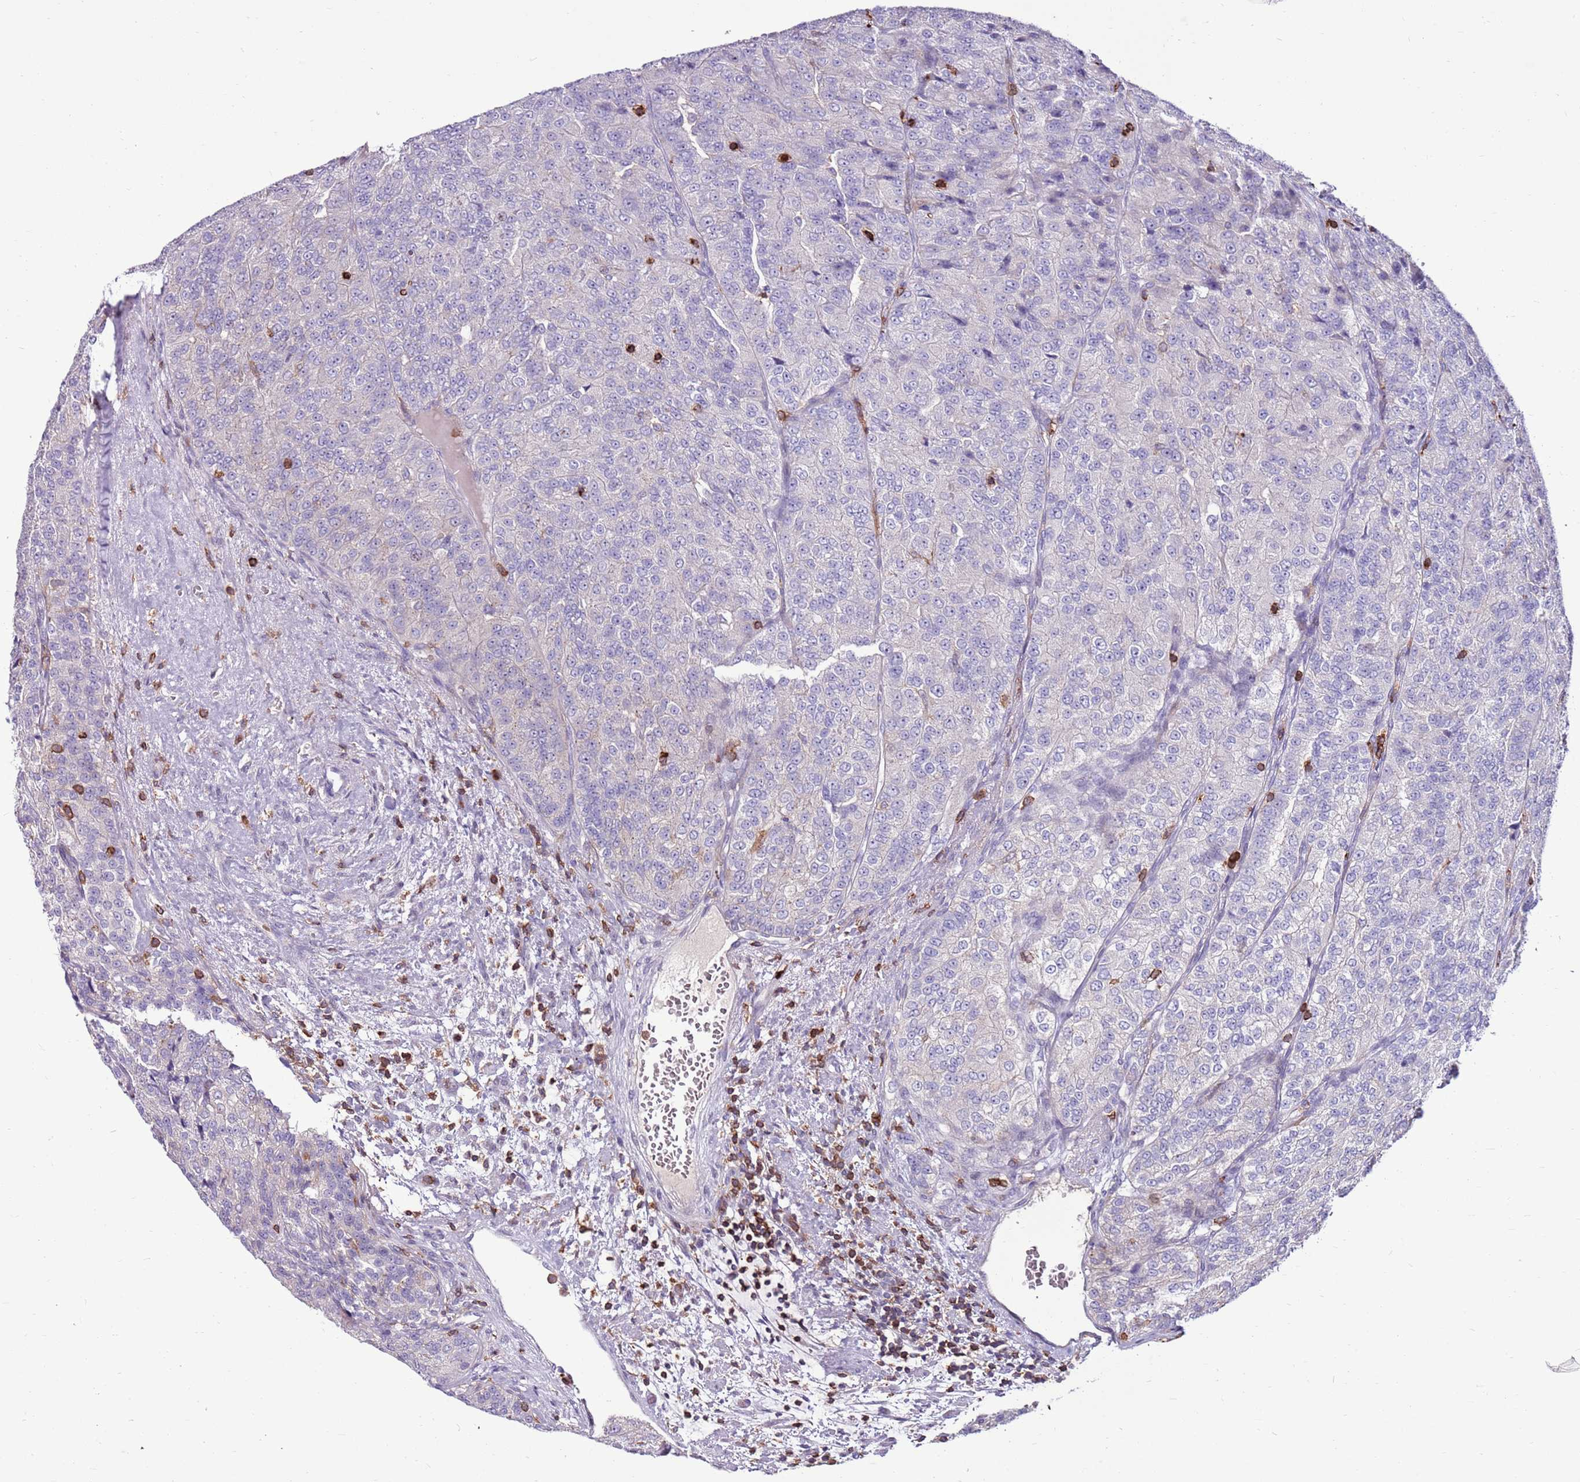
{"staining": {"intensity": "negative", "quantity": "none", "location": "none"}, "tissue": "renal cancer", "cell_type": "Tumor cells", "image_type": "cancer", "snomed": [{"axis": "morphology", "description": "Adenocarcinoma, NOS"}, {"axis": "topography", "description": "Kidney"}], "caption": "A high-resolution photomicrograph shows IHC staining of renal cancer (adenocarcinoma), which displays no significant expression in tumor cells. (DAB immunohistochemistry (IHC) visualized using brightfield microscopy, high magnification).", "gene": "ZSWIM1", "patient": {"sex": "female", "age": 63}}